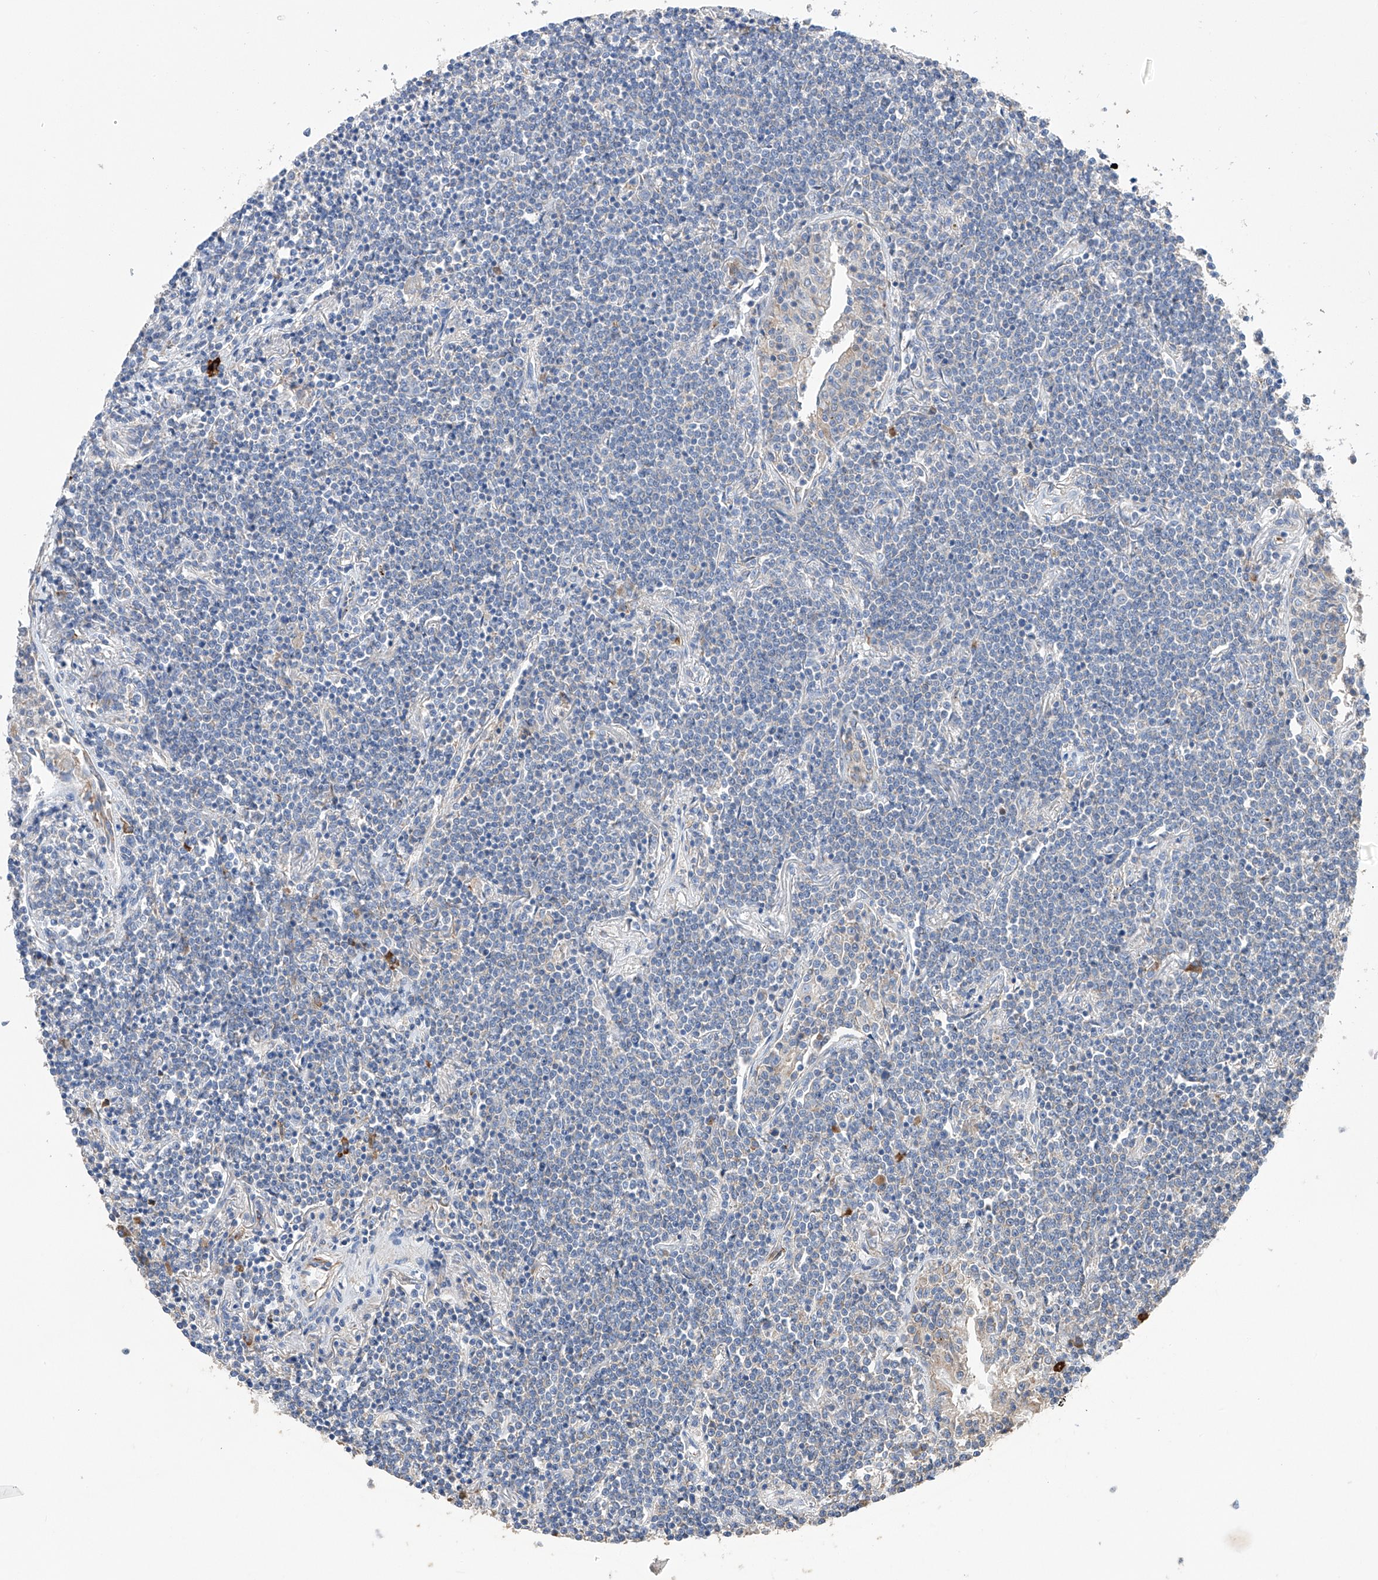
{"staining": {"intensity": "negative", "quantity": "none", "location": "none"}, "tissue": "lymphoma", "cell_type": "Tumor cells", "image_type": "cancer", "snomed": [{"axis": "morphology", "description": "Malignant lymphoma, non-Hodgkin's type, Low grade"}, {"axis": "topography", "description": "Lung"}], "caption": "High magnification brightfield microscopy of low-grade malignant lymphoma, non-Hodgkin's type stained with DAB (brown) and counterstained with hematoxylin (blue): tumor cells show no significant positivity.", "gene": "NFATC4", "patient": {"sex": "female", "age": 71}}